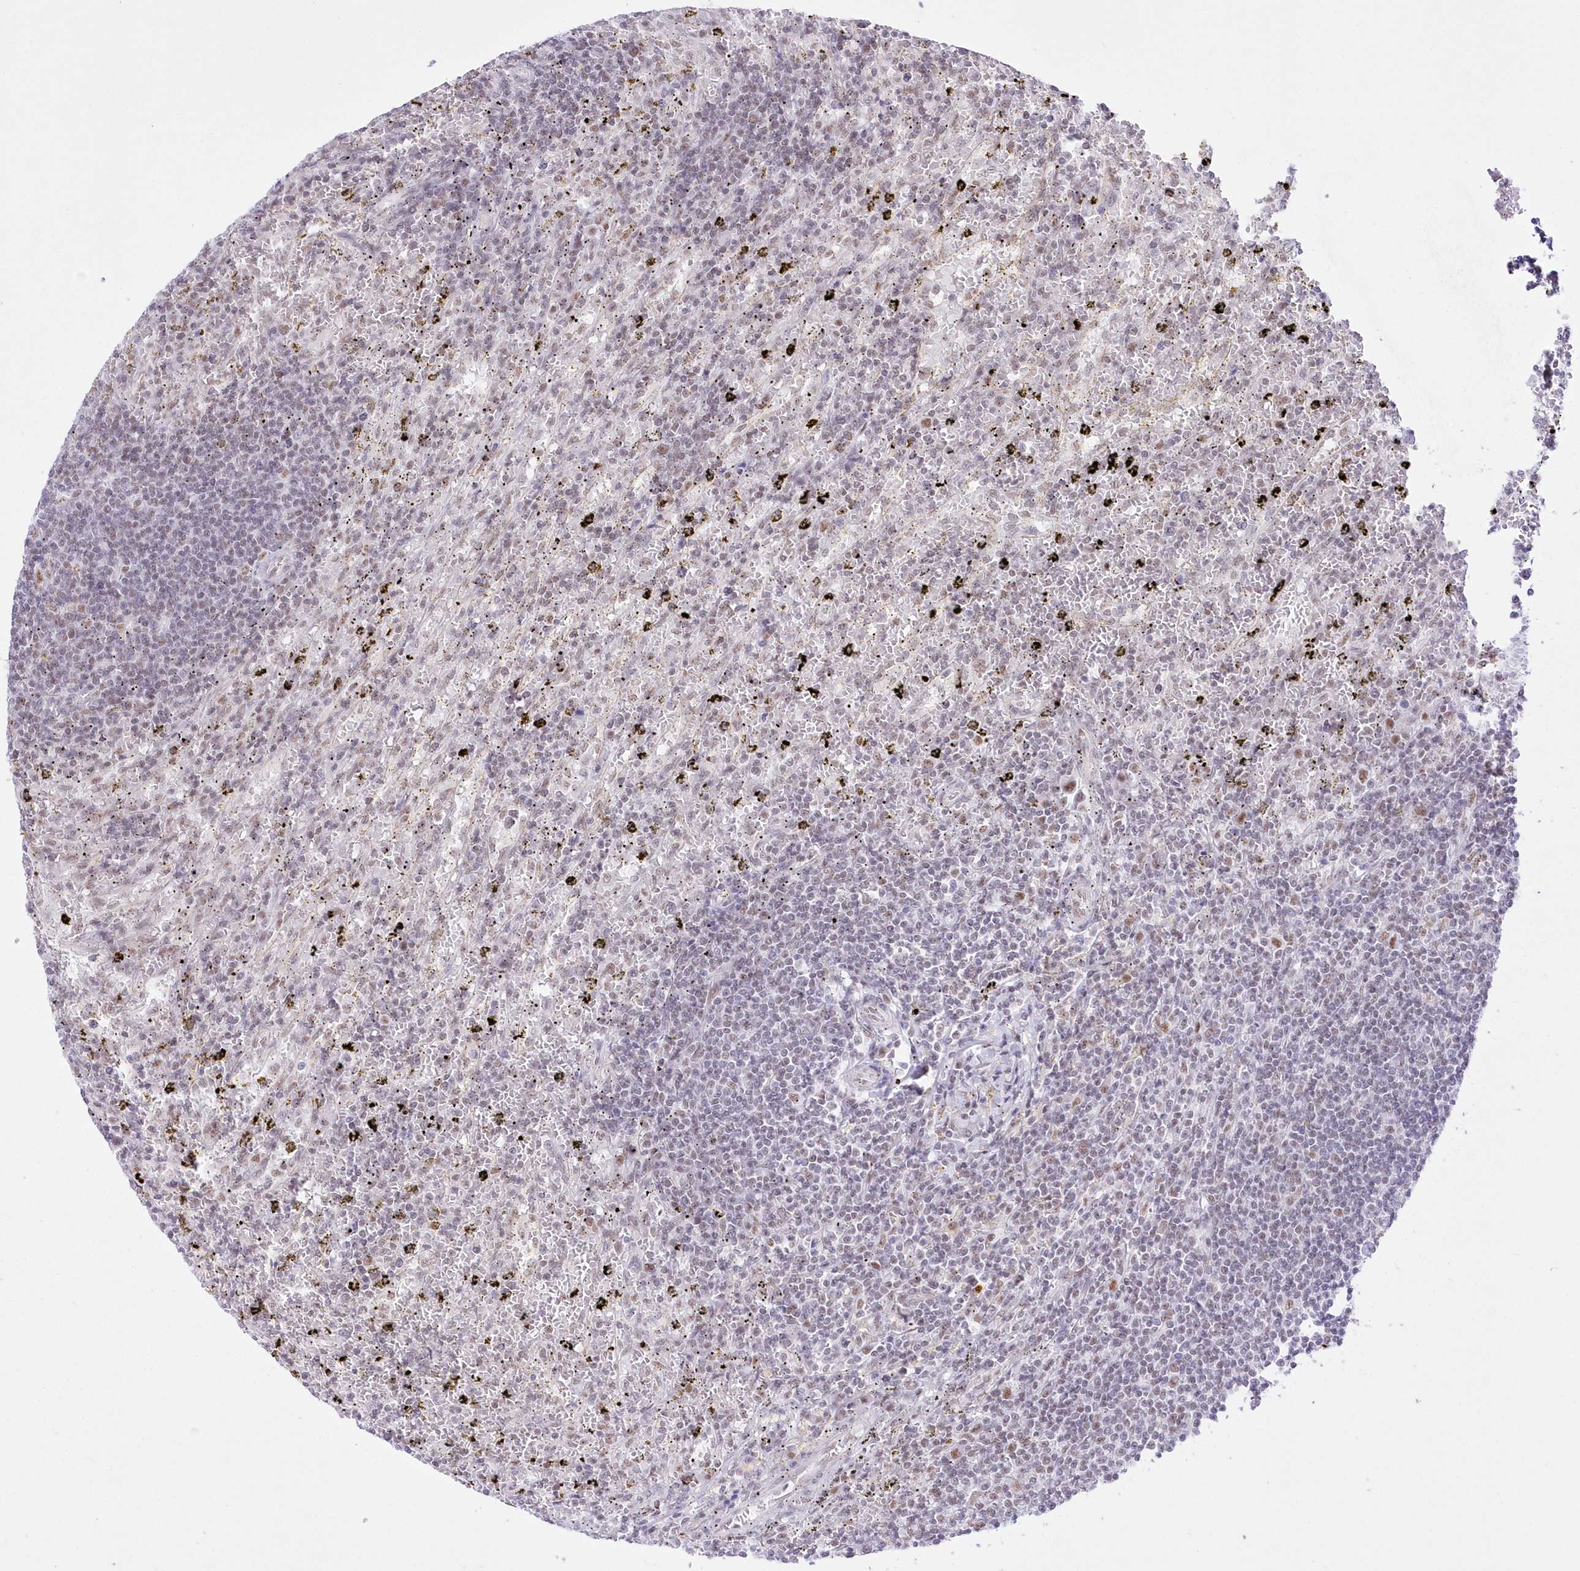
{"staining": {"intensity": "weak", "quantity": "25%-75%", "location": "nuclear"}, "tissue": "lymphoma", "cell_type": "Tumor cells", "image_type": "cancer", "snomed": [{"axis": "morphology", "description": "Malignant lymphoma, non-Hodgkin's type, Low grade"}, {"axis": "topography", "description": "Spleen"}], "caption": "Immunohistochemistry image of human malignant lymphoma, non-Hodgkin's type (low-grade) stained for a protein (brown), which reveals low levels of weak nuclear staining in about 25%-75% of tumor cells.", "gene": "NSUN2", "patient": {"sex": "male", "age": 76}}